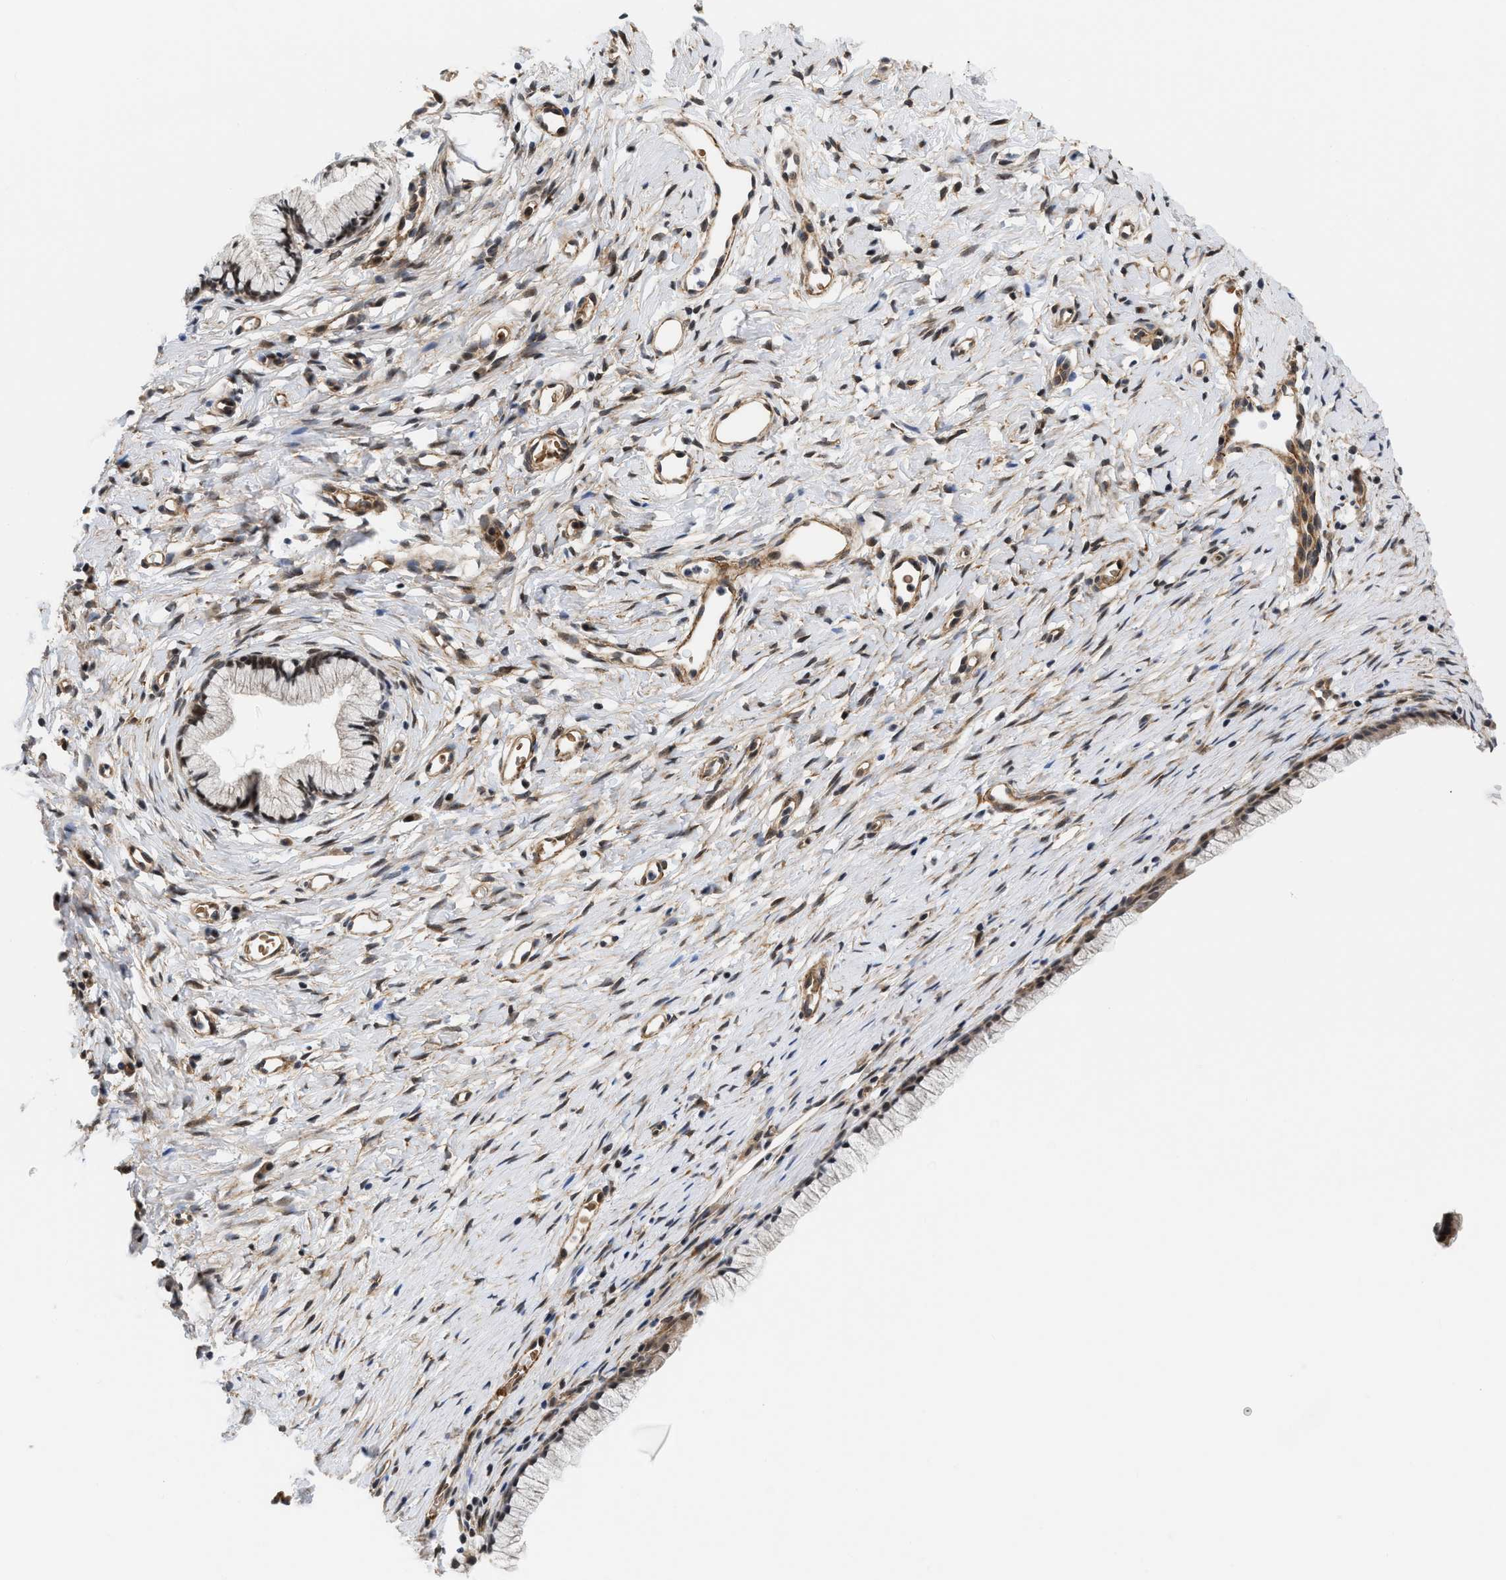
{"staining": {"intensity": "strong", "quantity": ">75%", "location": "cytoplasmic/membranous,nuclear"}, "tissue": "cervix", "cell_type": "Glandular cells", "image_type": "normal", "snomed": [{"axis": "morphology", "description": "Normal tissue, NOS"}, {"axis": "topography", "description": "Cervix"}], "caption": "This is an image of immunohistochemistry (IHC) staining of unremarkable cervix, which shows strong expression in the cytoplasmic/membranous,nuclear of glandular cells.", "gene": "GPRASP2", "patient": {"sex": "female", "age": 77}}